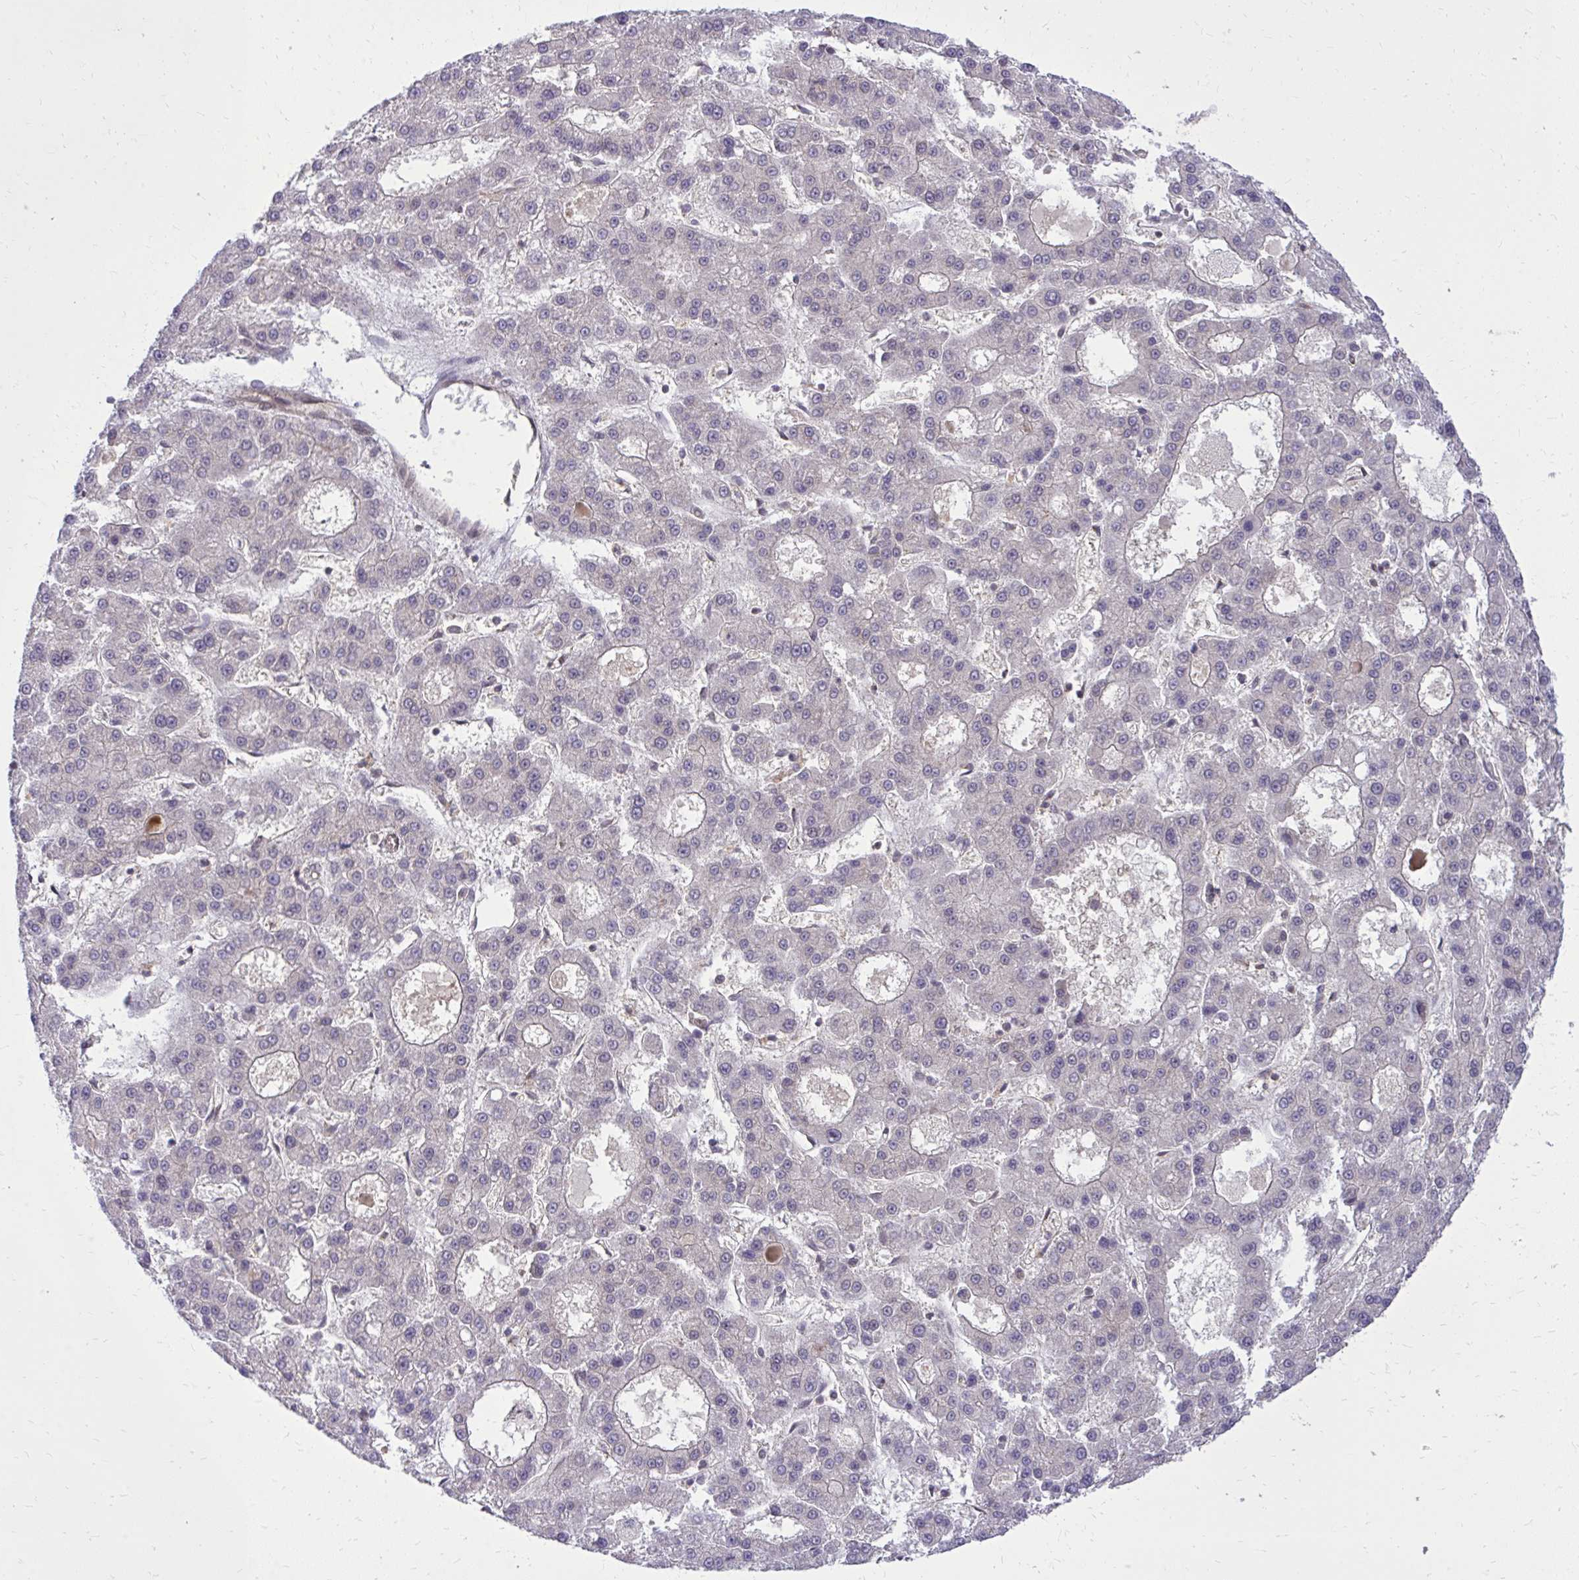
{"staining": {"intensity": "negative", "quantity": "none", "location": "none"}, "tissue": "liver cancer", "cell_type": "Tumor cells", "image_type": "cancer", "snomed": [{"axis": "morphology", "description": "Carcinoma, Hepatocellular, NOS"}, {"axis": "topography", "description": "Liver"}], "caption": "A high-resolution photomicrograph shows immunohistochemistry staining of liver hepatocellular carcinoma, which reveals no significant expression in tumor cells.", "gene": "PPP5C", "patient": {"sex": "male", "age": 70}}